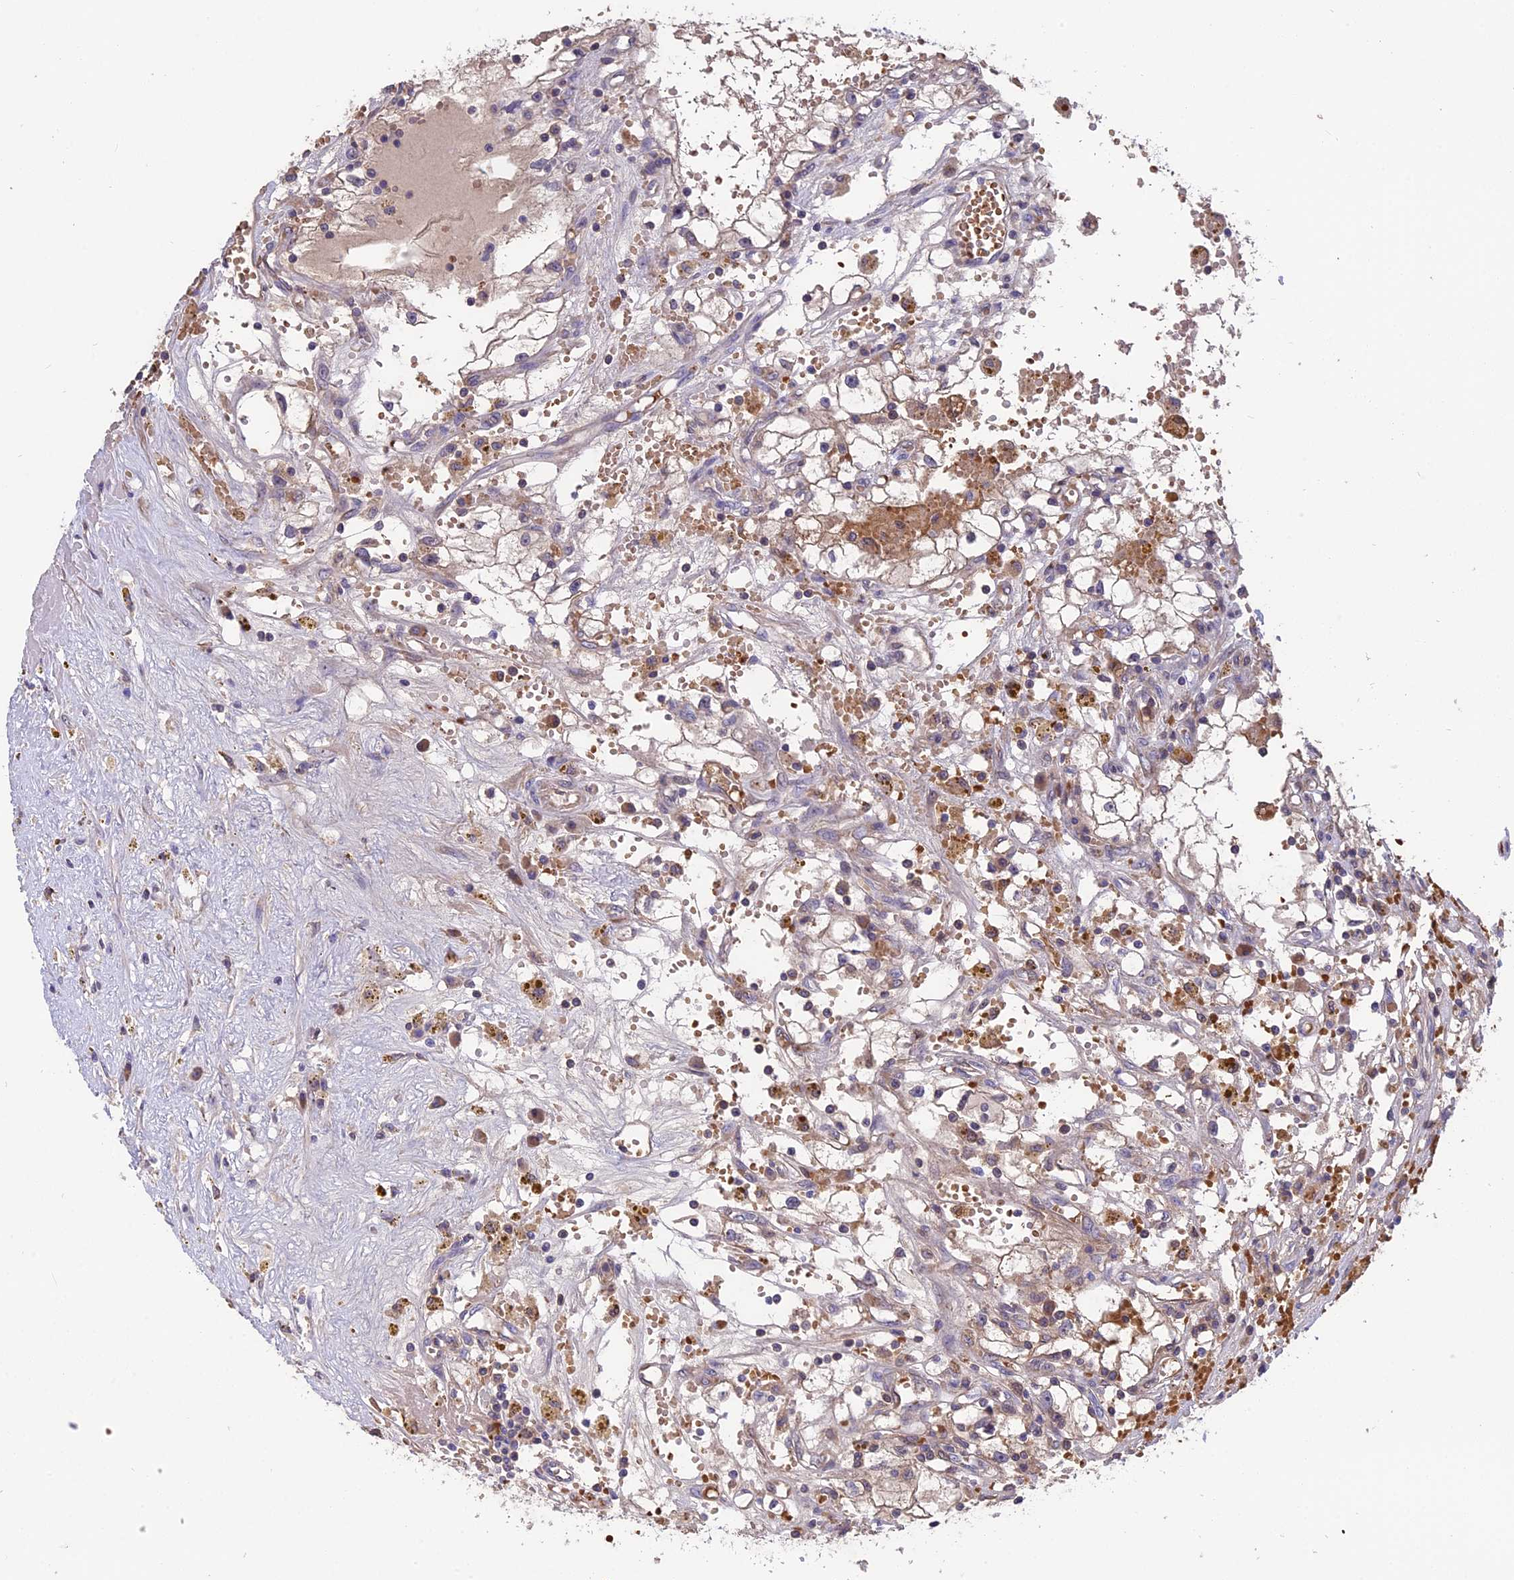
{"staining": {"intensity": "negative", "quantity": "none", "location": "none"}, "tissue": "renal cancer", "cell_type": "Tumor cells", "image_type": "cancer", "snomed": [{"axis": "morphology", "description": "Adenocarcinoma, NOS"}, {"axis": "topography", "description": "Kidney"}], "caption": "Adenocarcinoma (renal) stained for a protein using immunohistochemistry (IHC) displays no expression tumor cells.", "gene": "KNOP1", "patient": {"sex": "male", "age": 56}}